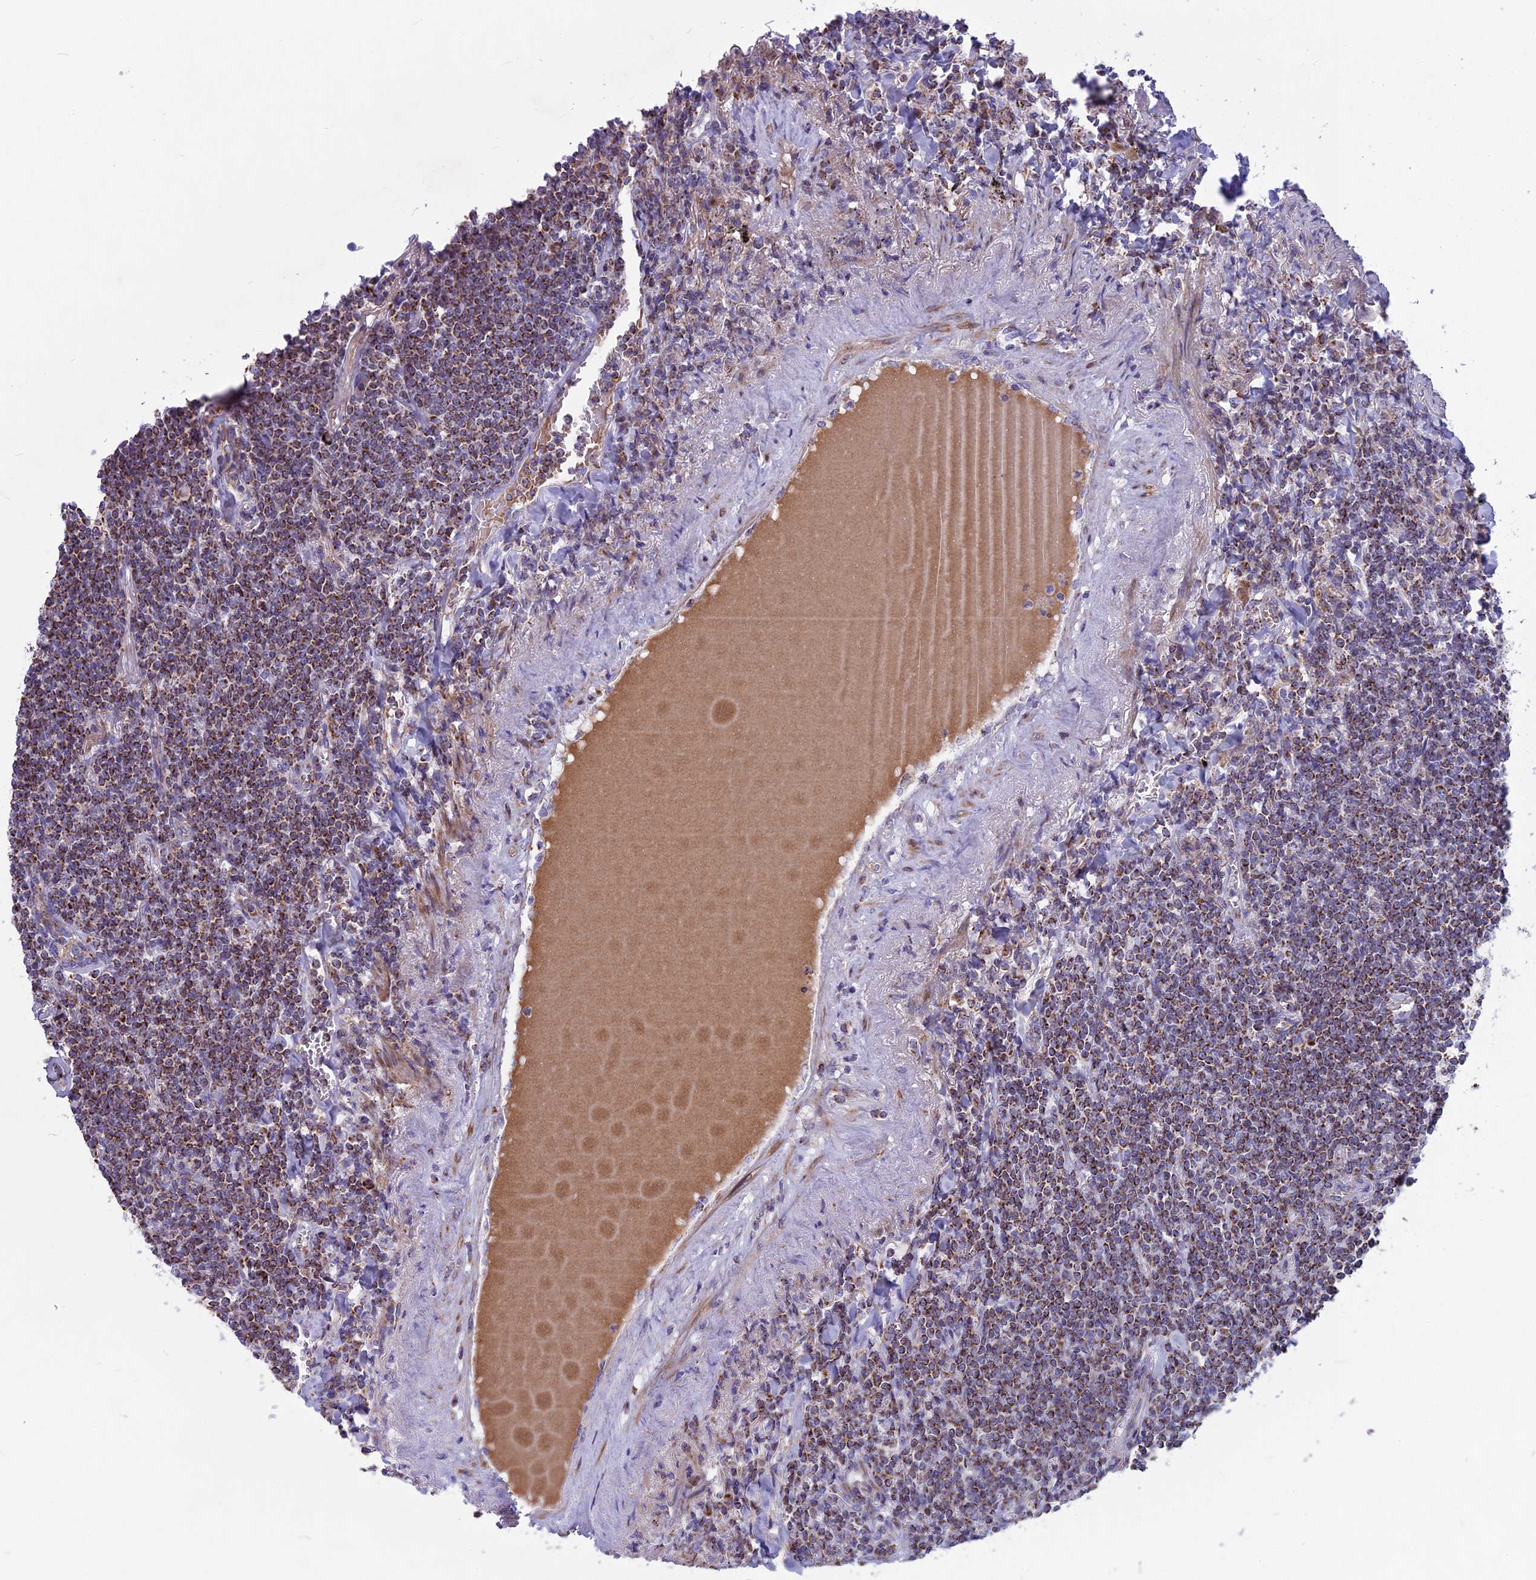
{"staining": {"intensity": "moderate", "quantity": ">75%", "location": "cytoplasmic/membranous"}, "tissue": "lymphoma", "cell_type": "Tumor cells", "image_type": "cancer", "snomed": [{"axis": "morphology", "description": "Malignant lymphoma, non-Hodgkin's type, Low grade"}, {"axis": "topography", "description": "Lung"}], "caption": "Moderate cytoplasmic/membranous protein expression is present in approximately >75% of tumor cells in lymphoma.", "gene": "CS", "patient": {"sex": "female", "age": 71}}